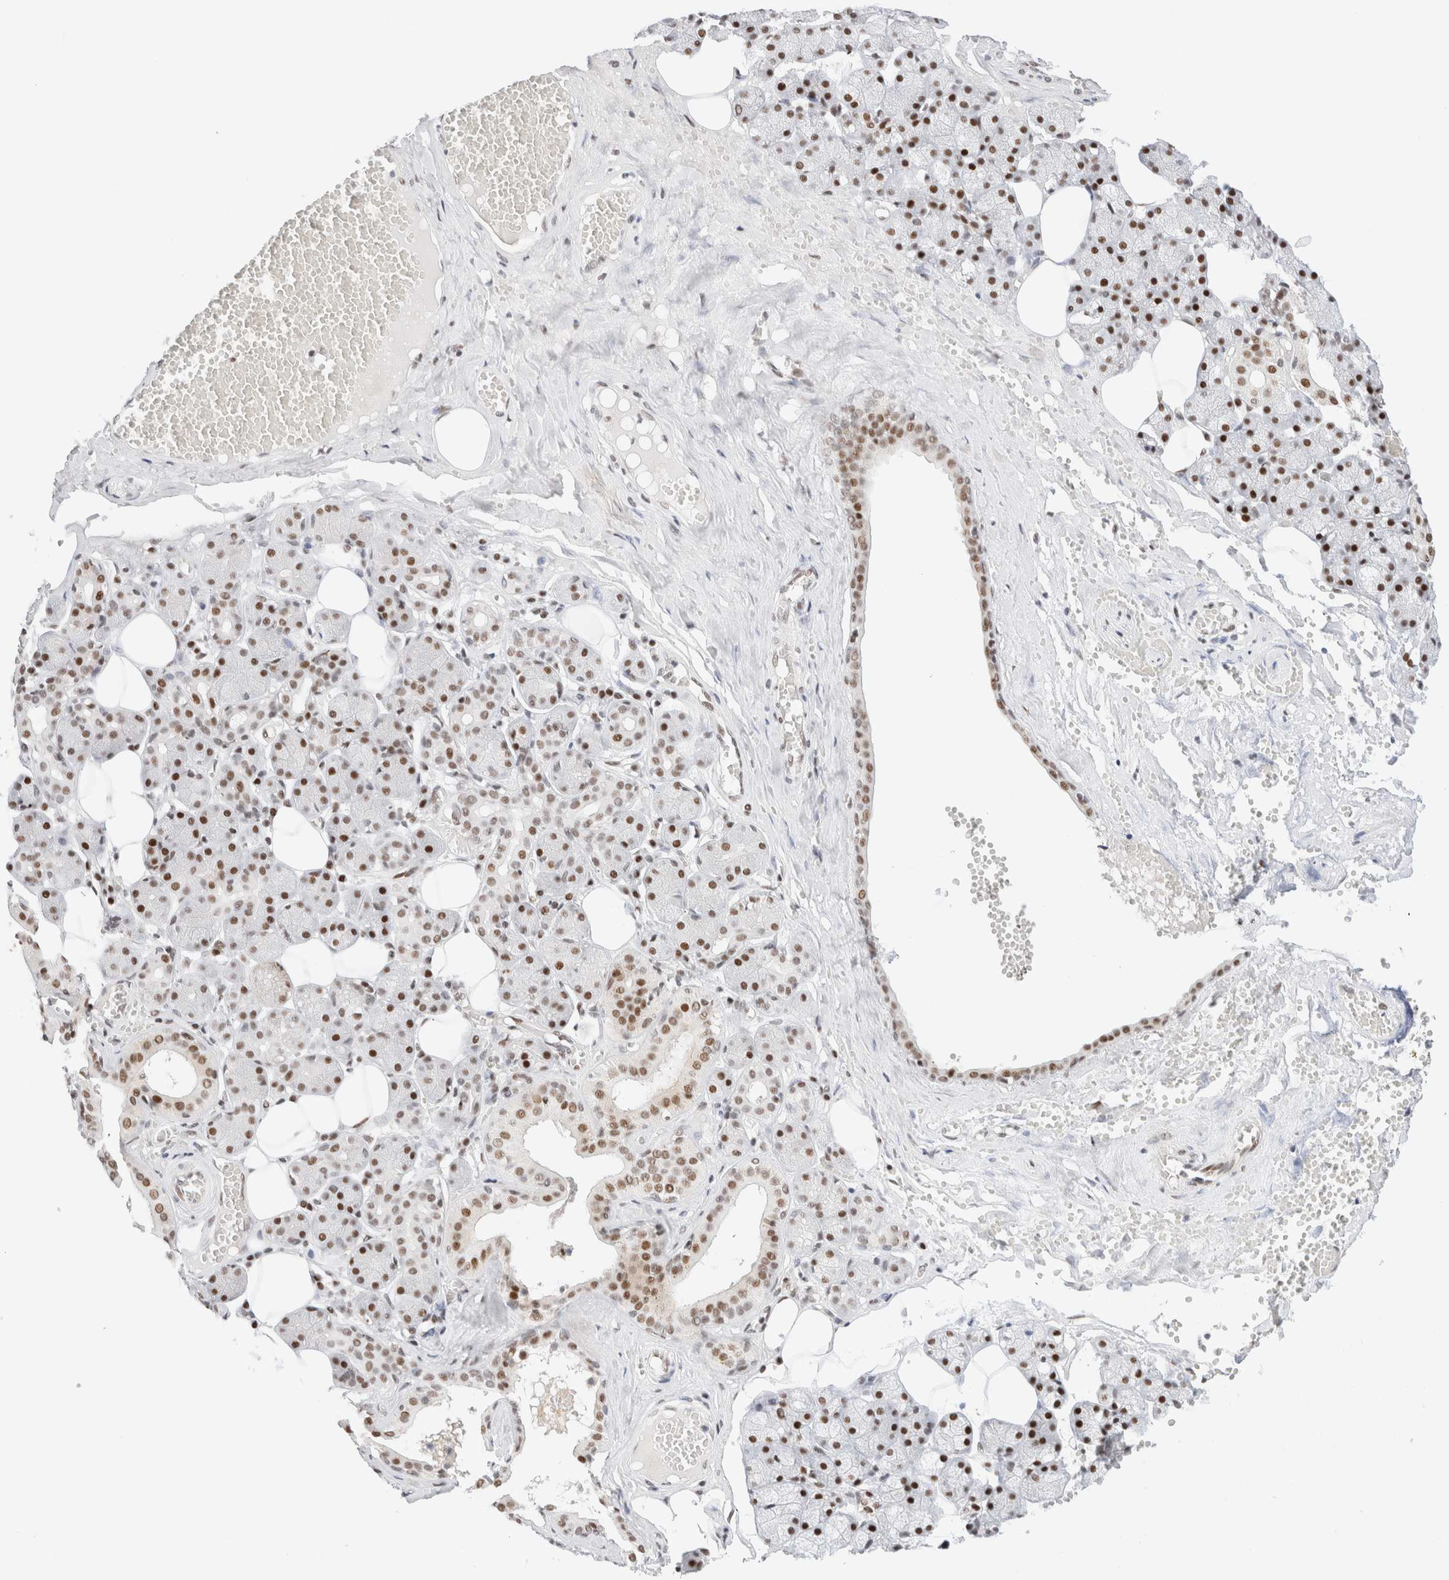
{"staining": {"intensity": "moderate", "quantity": ">75%", "location": "nuclear"}, "tissue": "salivary gland", "cell_type": "Glandular cells", "image_type": "normal", "snomed": [{"axis": "morphology", "description": "Normal tissue, NOS"}, {"axis": "topography", "description": "Salivary gland"}], "caption": "DAB immunohistochemical staining of normal salivary gland displays moderate nuclear protein positivity in about >75% of glandular cells. (DAB IHC with brightfield microscopy, high magnification).", "gene": "ZNF282", "patient": {"sex": "male", "age": 62}}